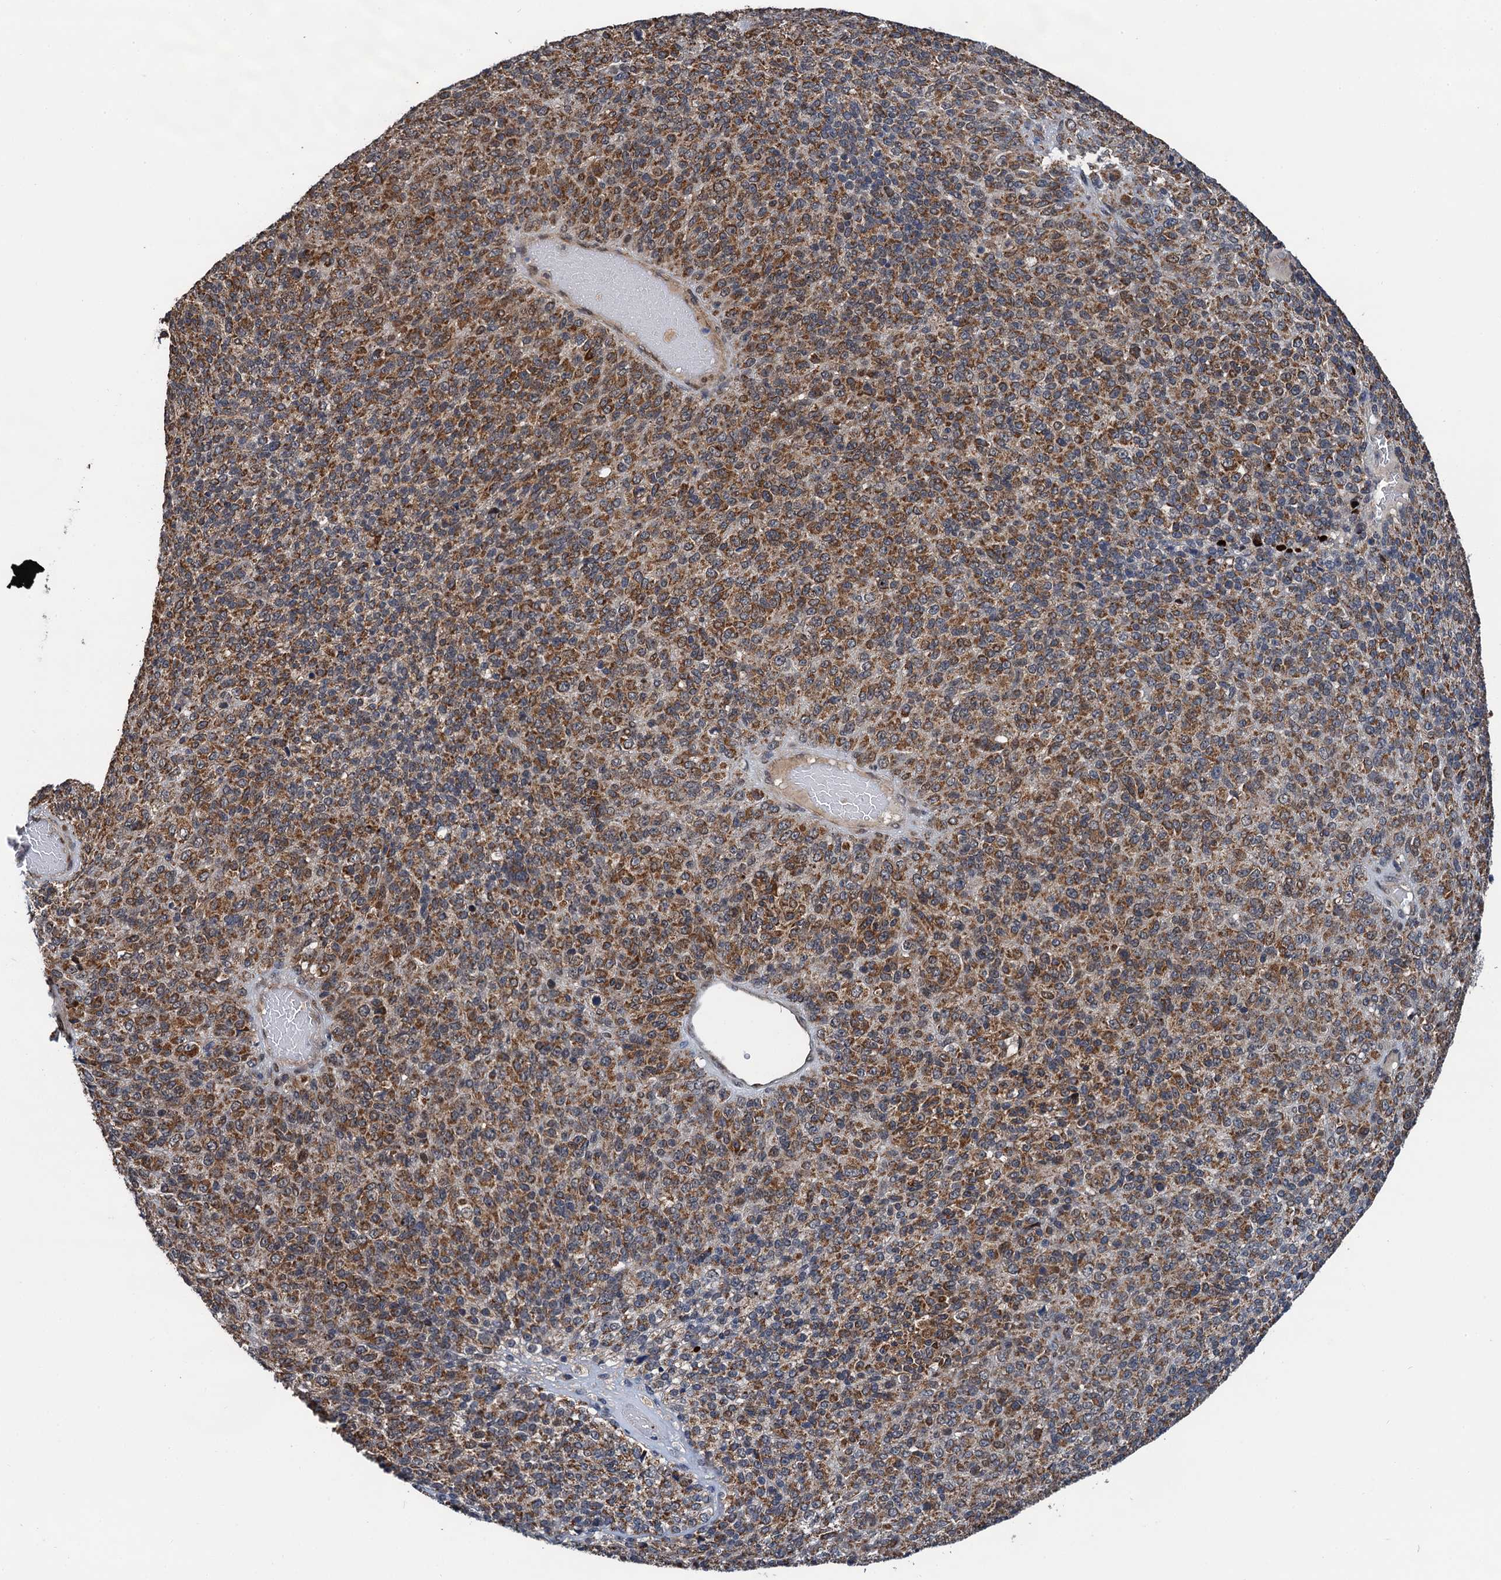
{"staining": {"intensity": "moderate", "quantity": ">75%", "location": "cytoplasmic/membranous"}, "tissue": "melanoma", "cell_type": "Tumor cells", "image_type": "cancer", "snomed": [{"axis": "morphology", "description": "Malignant melanoma, Metastatic site"}, {"axis": "topography", "description": "Brain"}], "caption": "Melanoma was stained to show a protein in brown. There is medium levels of moderate cytoplasmic/membranous expression in approximately >75% of tumor cells.", "gene": "CMPK2", "patient": {"sex": "female", "age": 56}}